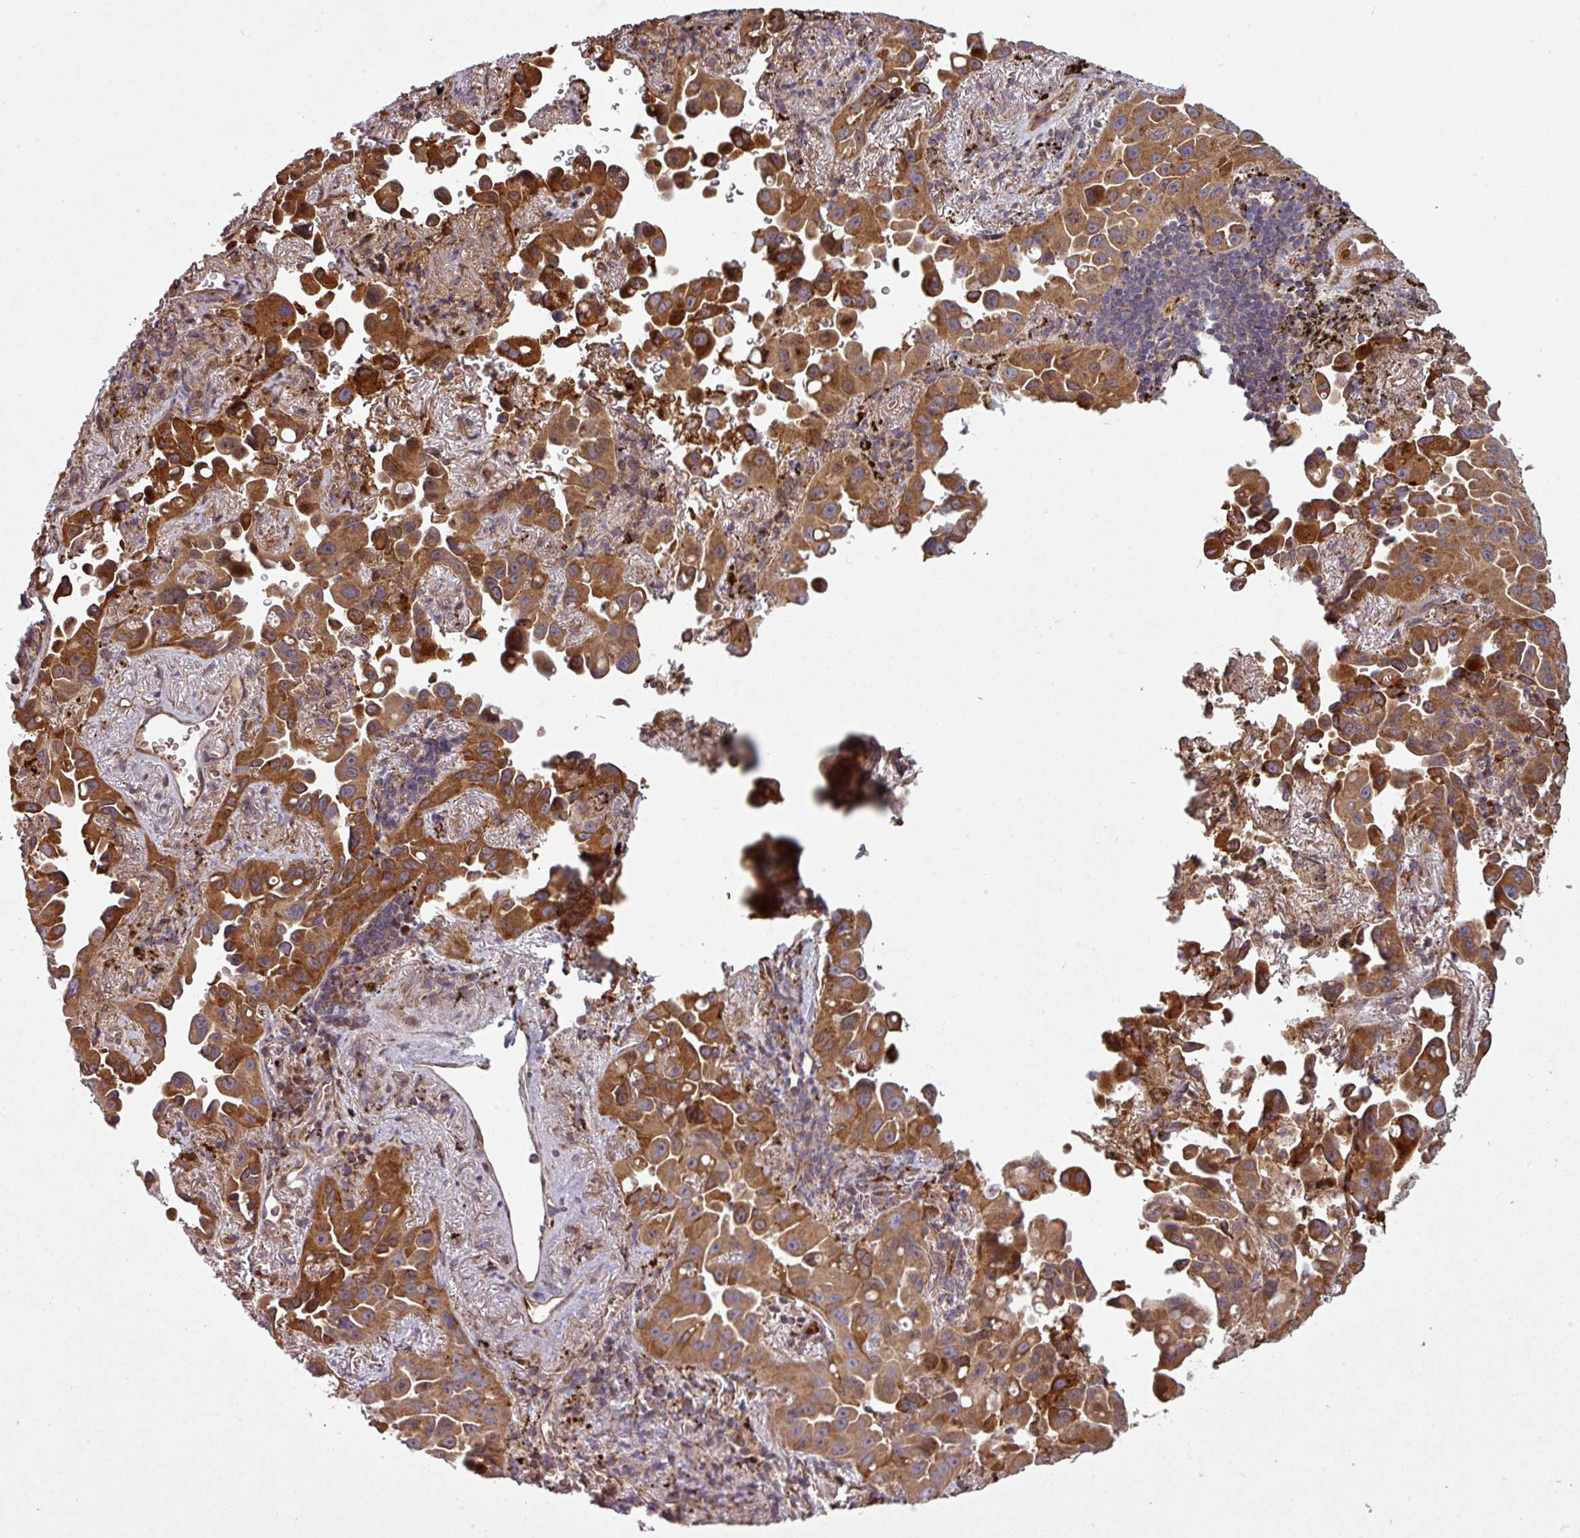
{"staining": {"intensity": "strong", "quantity": ">75%", "location": "cytoplasmic/membranous"}, "tissue": "lung cancer", "cell_type": "Tumor cells", "image_type": "cancer", "snomed": [{"axis": "morphology", "description": "Adenocarcinoma, NOS"}, {"axis": "topography", "description": "Lung"}], "caption": "Immunohistochemical staining of human lung adenocarcinoma exhibits strong cytoplasmic/membranous protein staining in about >75% of tumor cells.", "gene": "SNRNP25", "patient": {"sex": "male", "age": 68}}